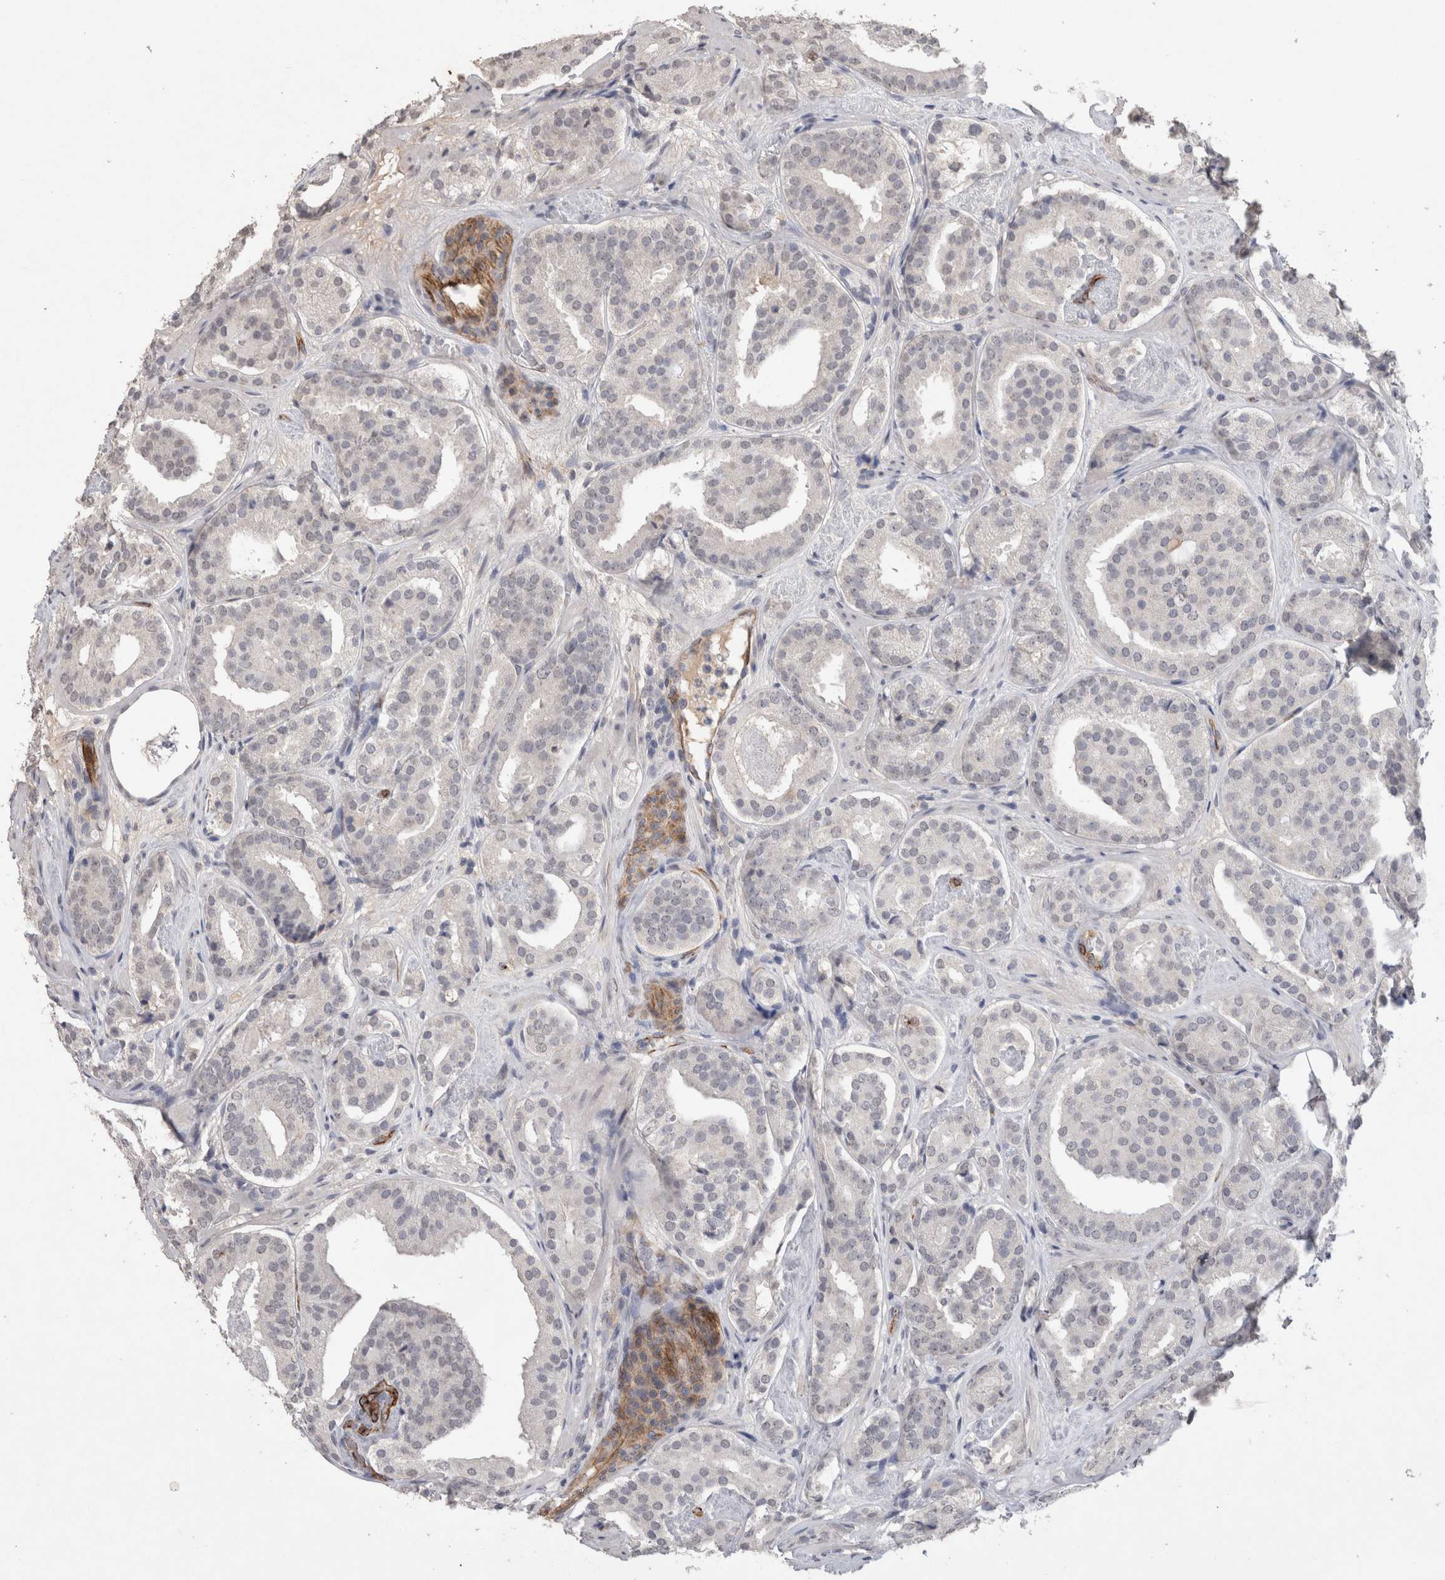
{"staining": {"intensity": "moderate", "quantity": "<25%", "location": "cytoplasmic/membranous"}, "tissue": "prostate cancer", "cell_type": "Tumor cells", "image_type": "cancer", "snomed": [{"axis": "morphology", "description": "Adenocarcinoma, Low grade"}, {"axis": "topography", "description": "Prostate"}], "caption": "A low amount of moderate cytoplasmic/membranous positivity is present in approximately <25% of tumor cells in prostate adenocarcinoma (low-grade) tissue.", "gene": "CDH13", "patient": {"sex": "male", "age": 69}}